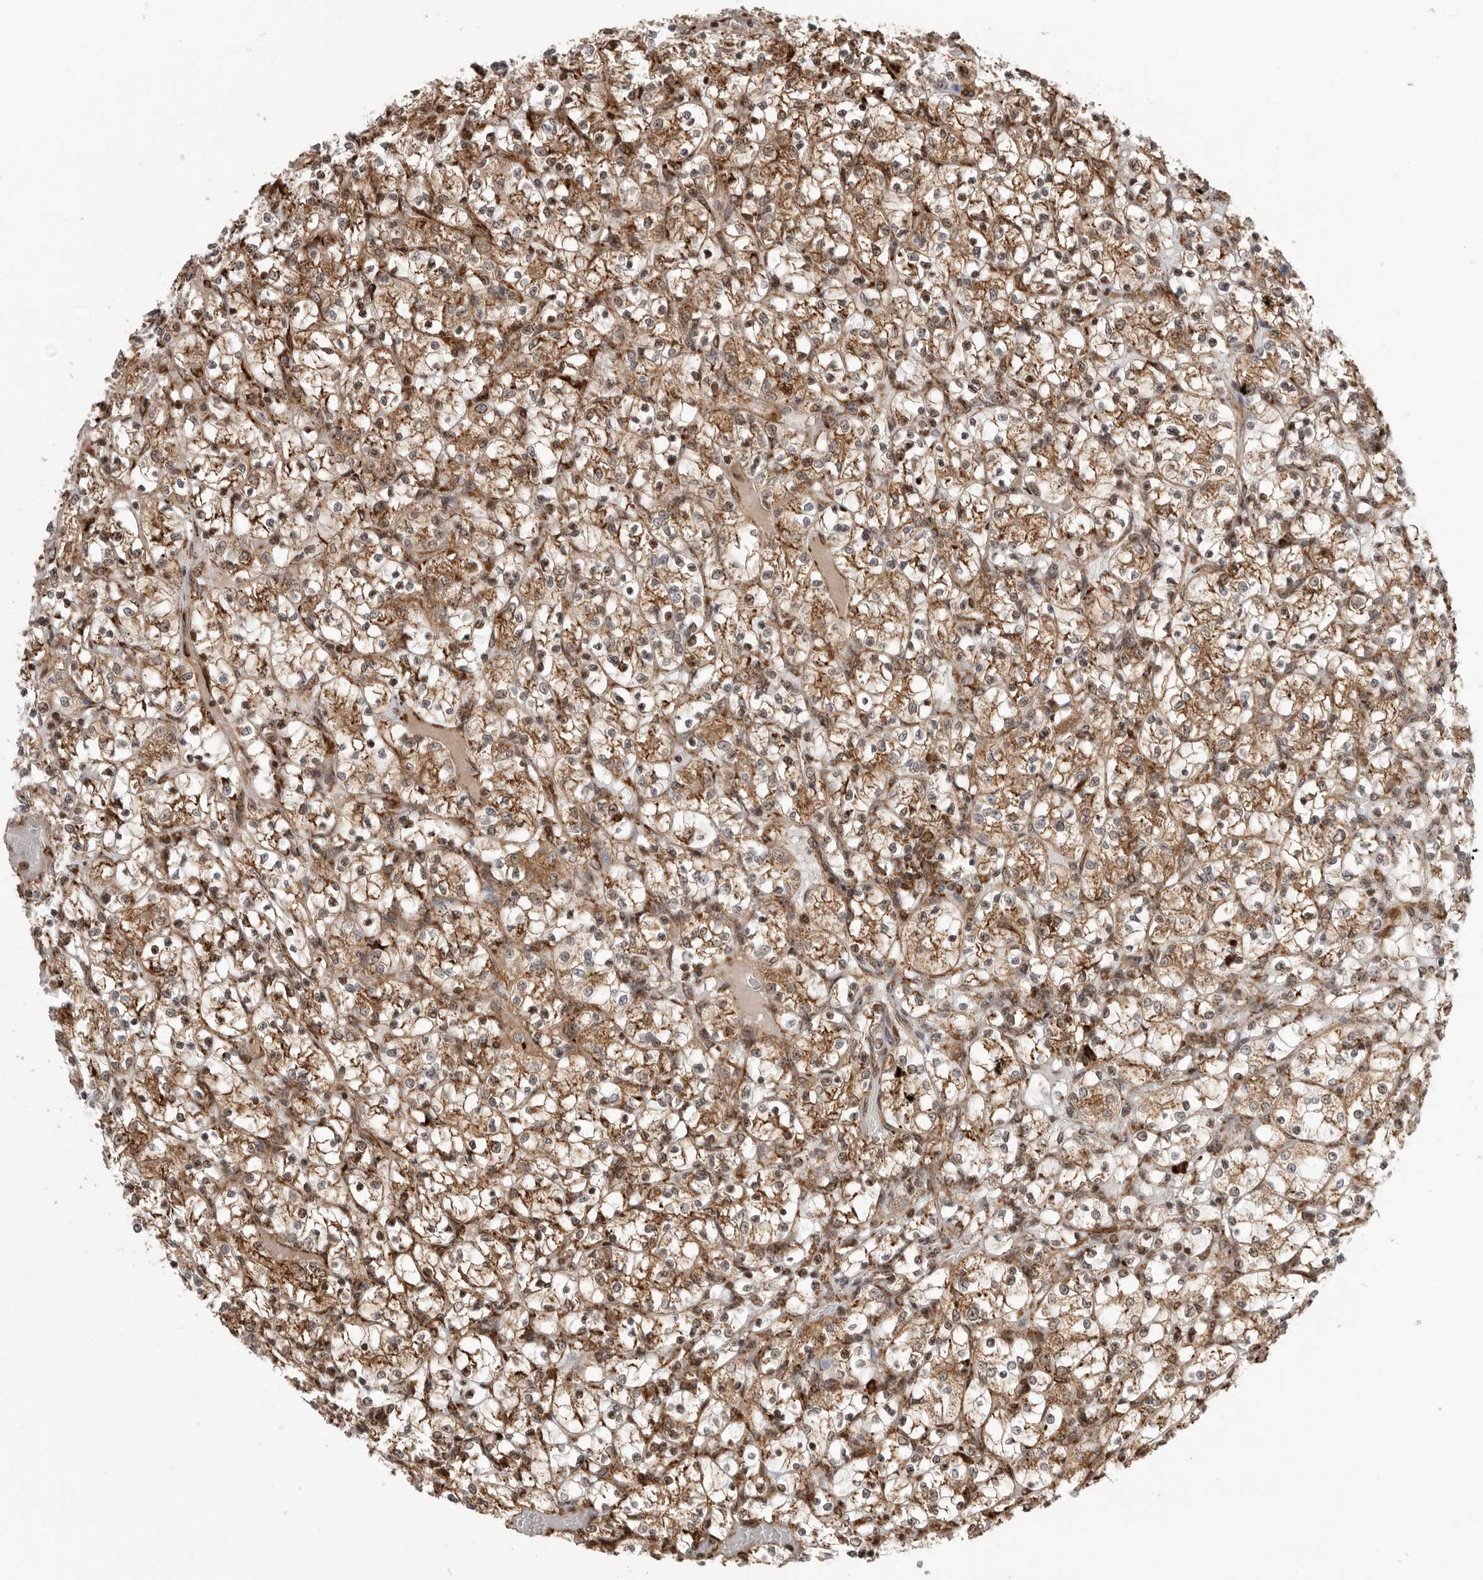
{"staining": {"intensity": "moderate", "quantity": ">75%", "location": "cytoplasmic/membranous"}, "tissue": "renal cancer", "cell_type": "Tumor cells", "image_type": "cancer", "snomed": [{"axis": "morphology", "description": "Adenocarcinoma, NOS"}, {"axis": "topography", "description": "Kidney"}], "caption": "This is an image of immunohistochemistry staining of adenocarcinoma (renal), which shows moderate staining in the cytoplasmic/membranous of tumor cells.", "gene": "FZD3", "patient": {"sex": "female", "age": 69}}